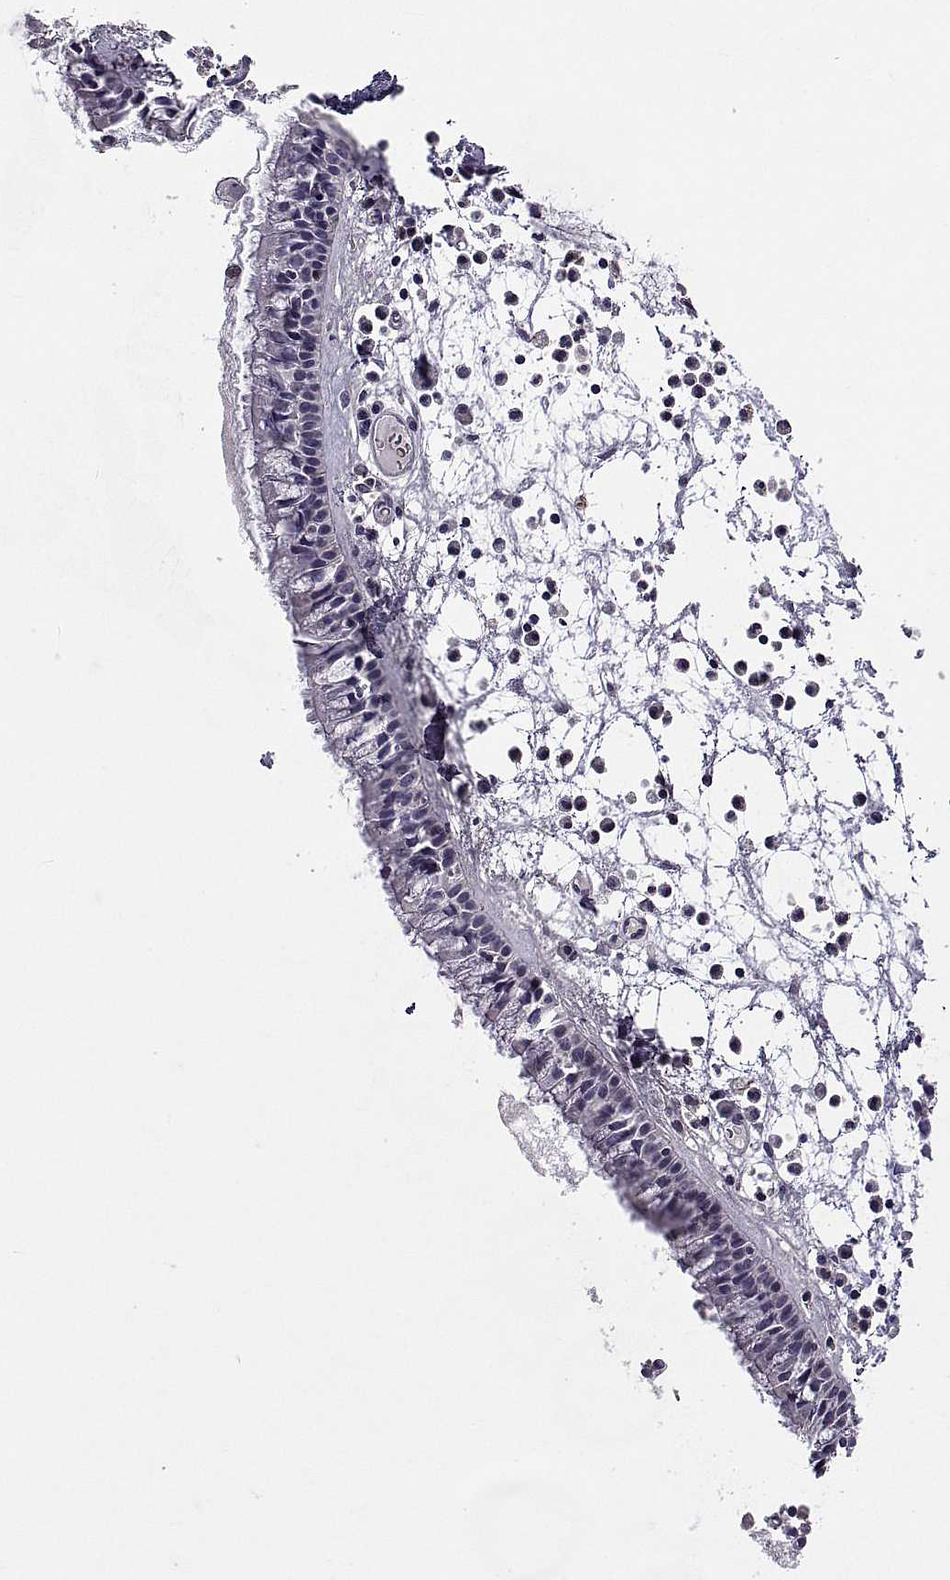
{"staining": {"intensity": "negative", "quantity": "none", "location": "none"}, "tissue": "nasopharynx", "cell_type": "Respiratory epithelial cells", "image_type": "normal", "snomed": [{"axis": "morphology", "description": "Normal tissue, NOS"}, {"axis": "topography", "description": "Nasopharynx"}], "caption": "High magnification brightfield microscopy of unremarkable nasopharynx stained with DAB (brown) and counterstained with hematoxylin (blue): respiratory epithelial cells show no significant positivity. (DAB (3,3'-diaminobenzidine) immunohistochemistry with hematoxylin counter stain).", "gene": "NPTX2", "patient": {"sex": "female", "age": 47}}